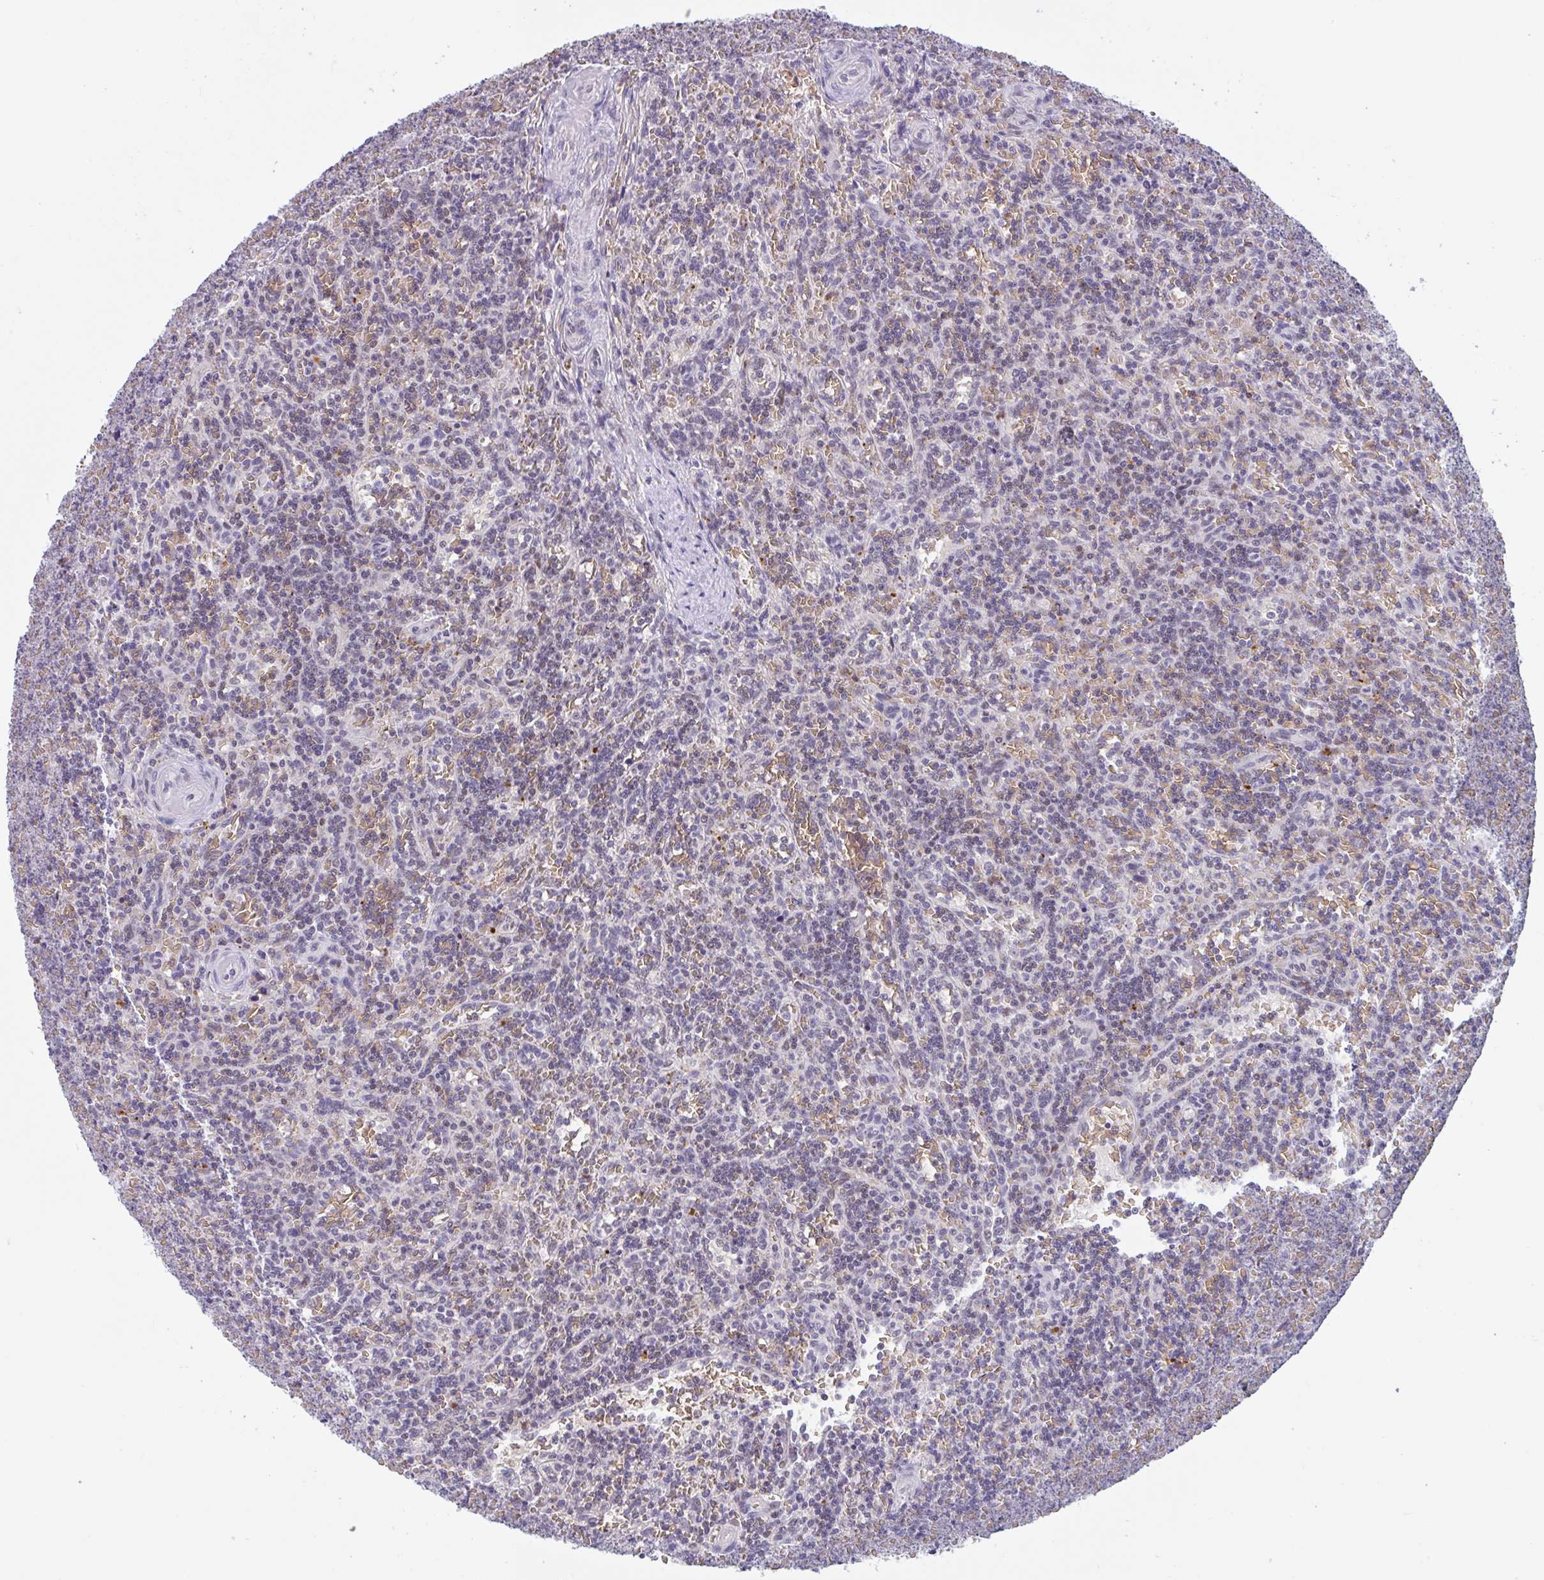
{"staining": {"intensity": "negative", "quantity": "none", "location": "none"}, "tissue": "lymphoma", "cell_type": "Tumor cells", "image_type": "cancer", "snomed": [{"axis": "morphology", "description": "Malignant lymphoma, non-Hodgkin's type, Low grade"}, {"axis": "topography", "description": "Spleen"}], "caption": "Immunohistochemistry histopathology image of neoplastic tissue: lymphoma stained with DAB (3,3'-diaminobenzidine) displays no significant protein expression in tumor cells.", "gene": "RHAG", "patient": {"sex": "male", "age": 73}}